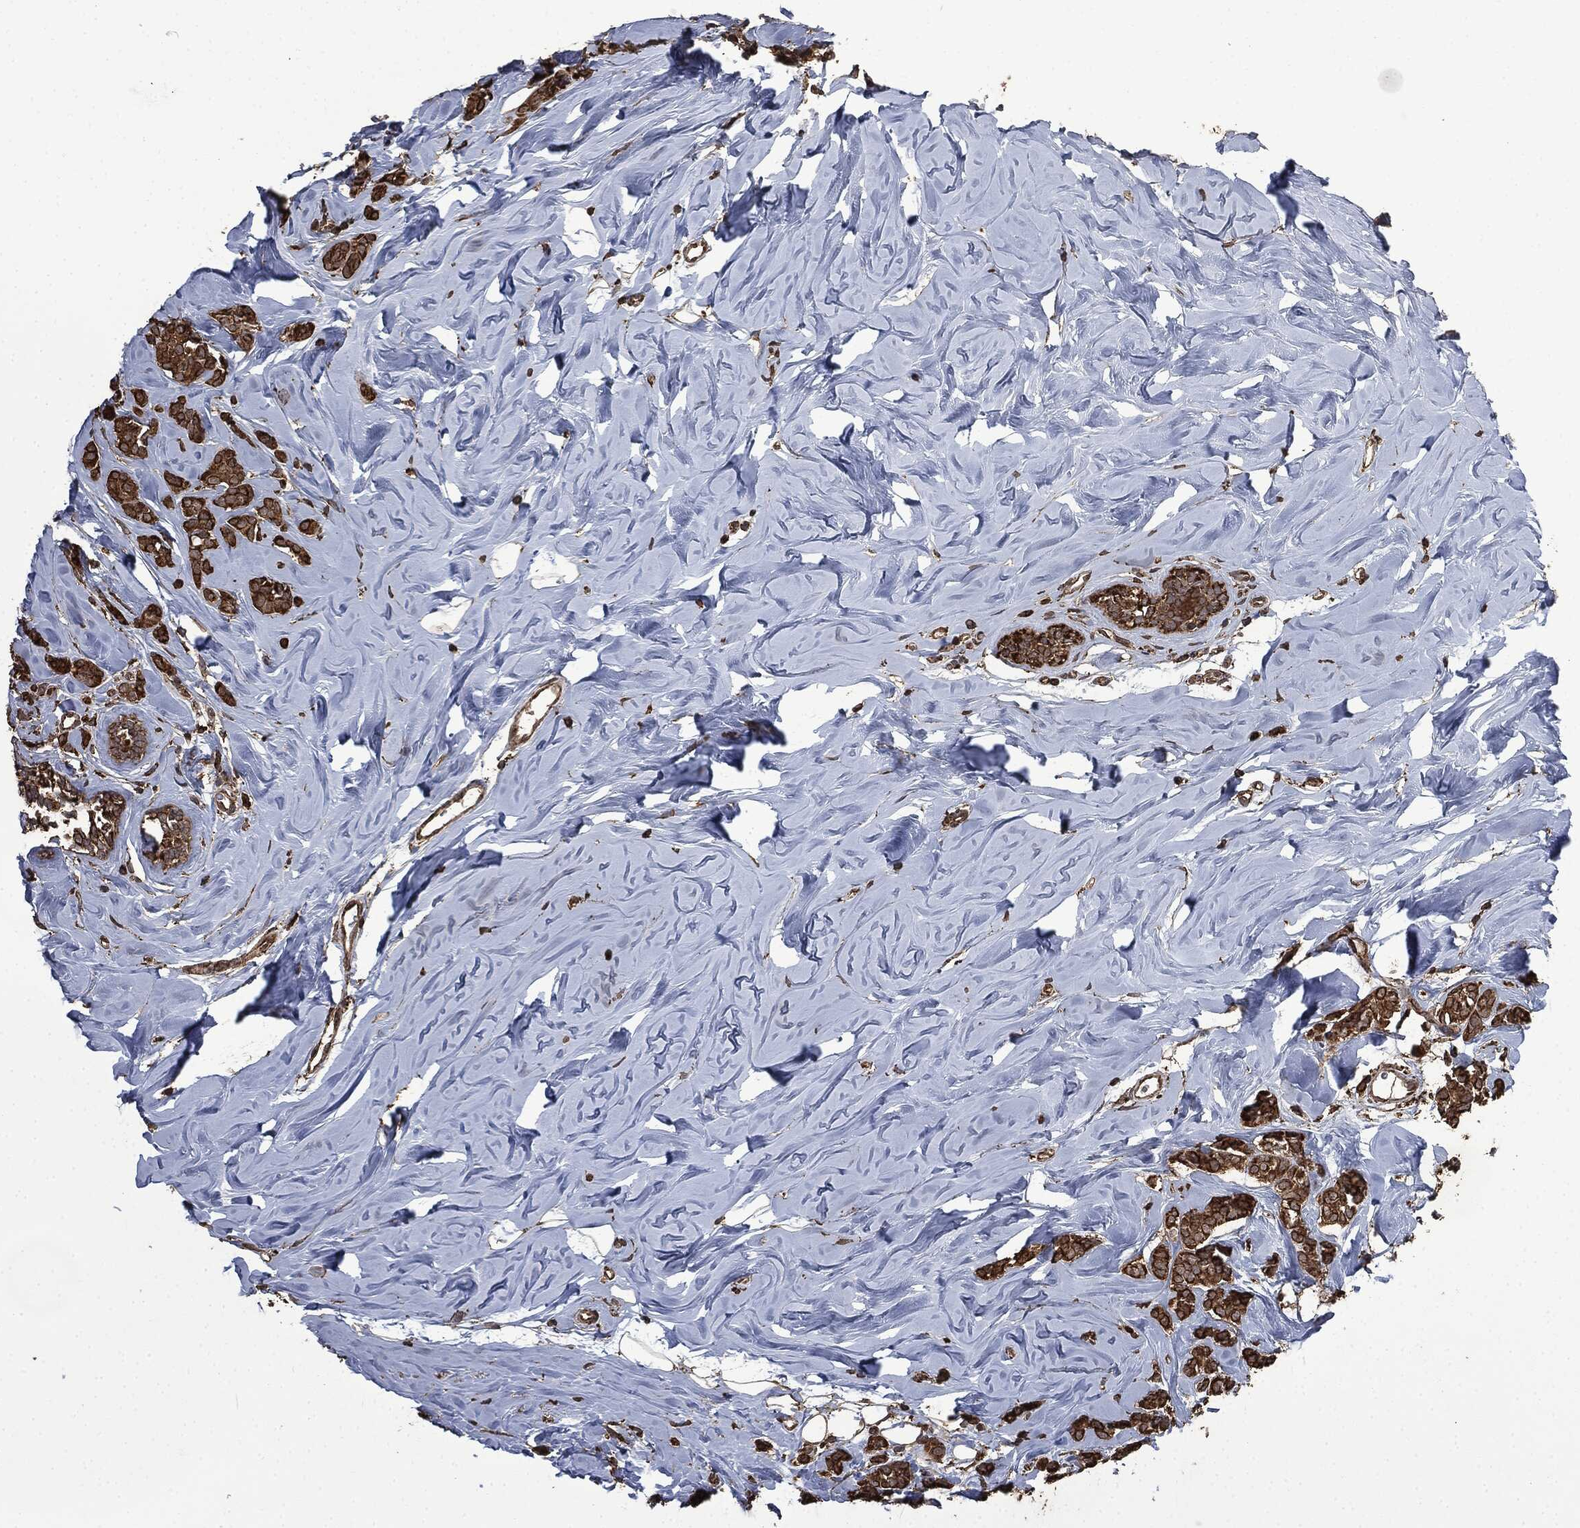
{"staining": {"intensity": "strong", "quantity": ">75%", "location": "cytoplasmic/membranous"}, "tissue": "breast cancer", "cell_type": "Tumor cells", "image_type": "cancer", "snomed": [{"axis": "morphology", "description": "Lobular carcinoma"}, {"axis": "topography", "description": "Breast"}], "caption": "Human breast lobular carcinoma stained with a brown dye shows strong cytoplasmic/membranous positive staining in approximately >75% of tumor cells.", "gene": "LIG3", "patient": {"sex": "female", "age": 49}}